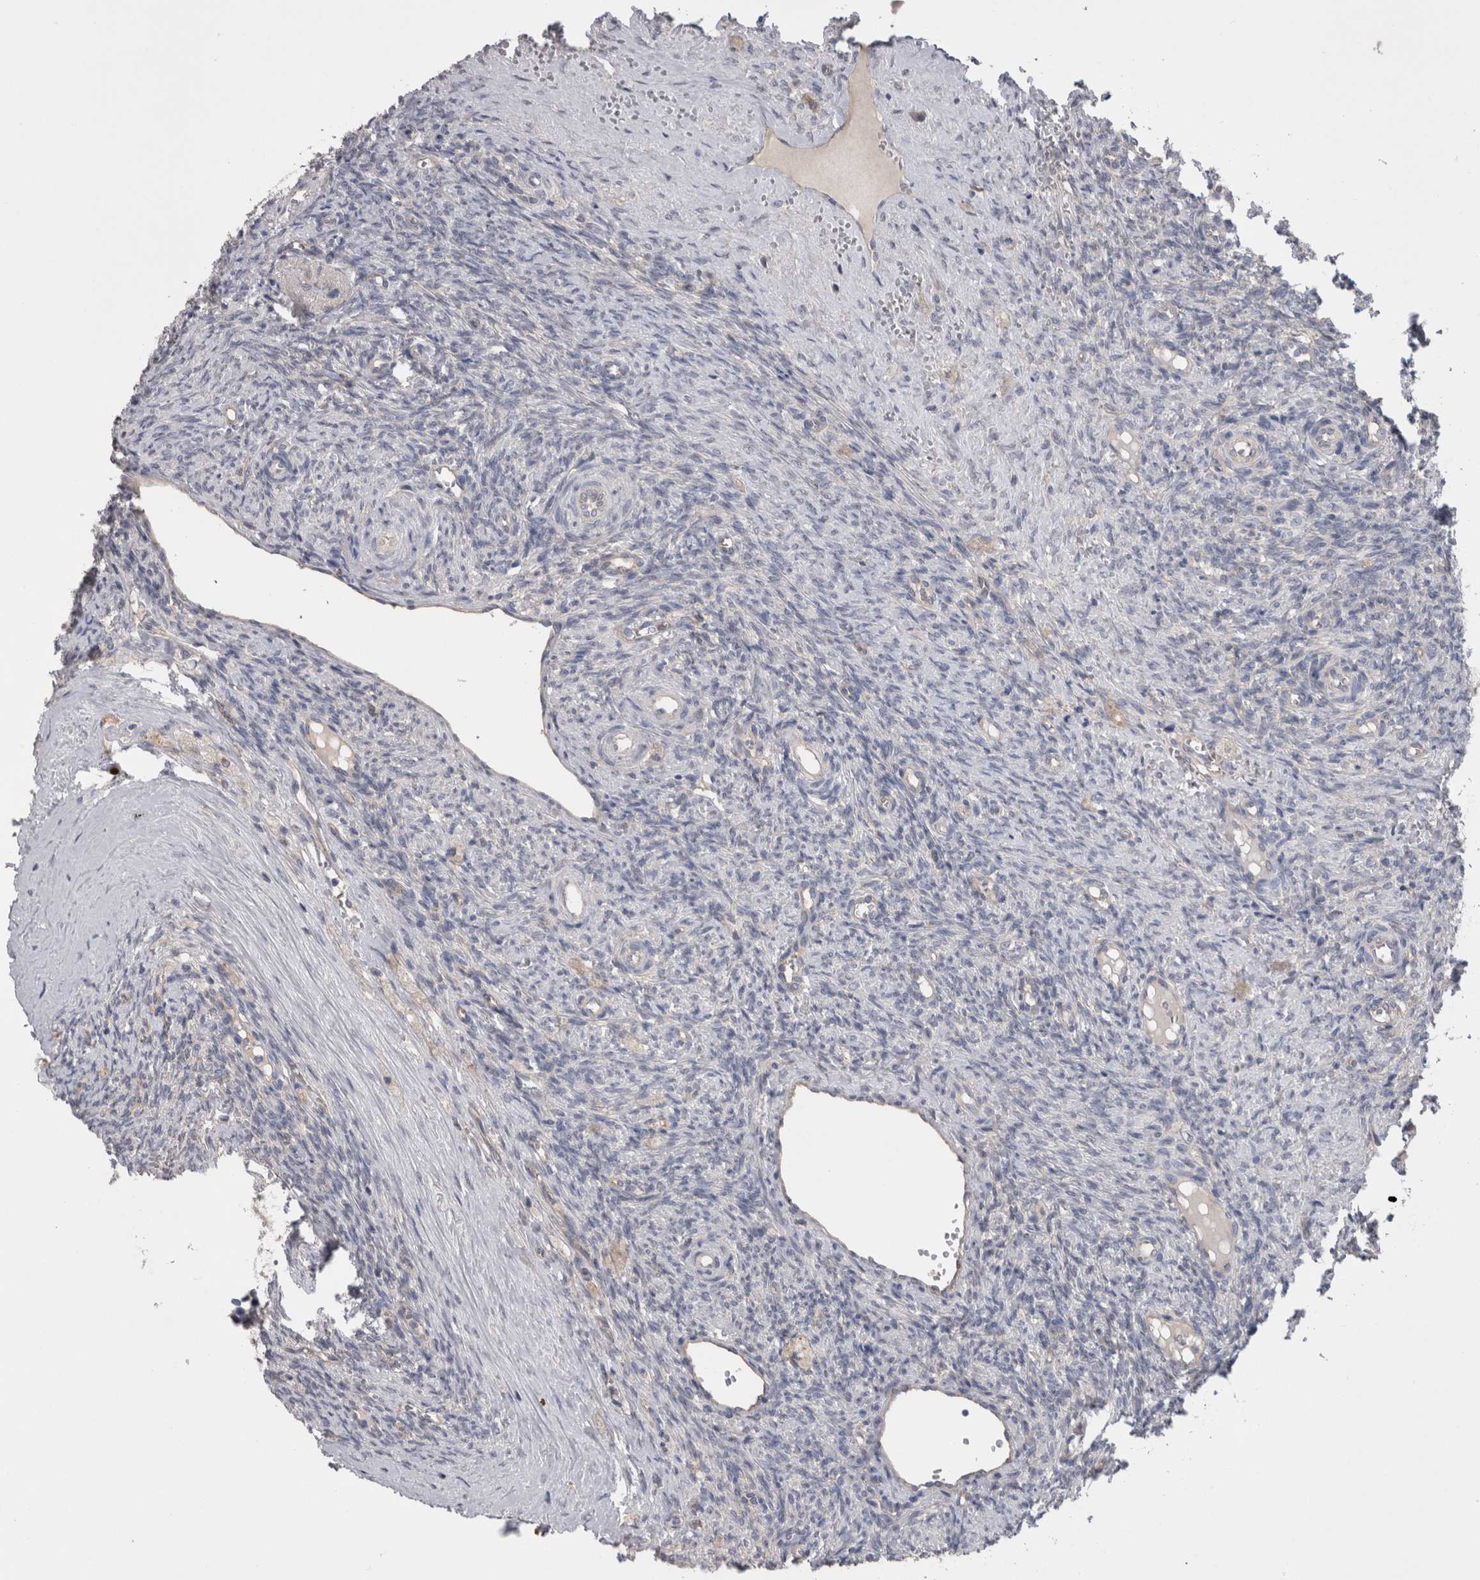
{"staining": {"intensity": "negative", "quantity": "none", "location": "none"}, "tissue": "ovary", "cell_type": "Ovarian stroma cells", "image_type": "normal", "snomed": [{"axis": "morphology", "description": "Normal tissue, NOS"}, {"axis": "topography", "description": "Ovary"}], "caption": "Immunohistochemistry image of unremarkable ovary: ovary stained with DAB (3,3'-diaminobenzidine) demonstrates no significant protein expression in ovarian stroma cells. Brightfield microscopy of immunohistochemistry stained with DAB (brown) and hematoxylin (blue), captured at high magnification.", "gene": "NECTIN2", "patient": {"sex": "female", "age": 41}}